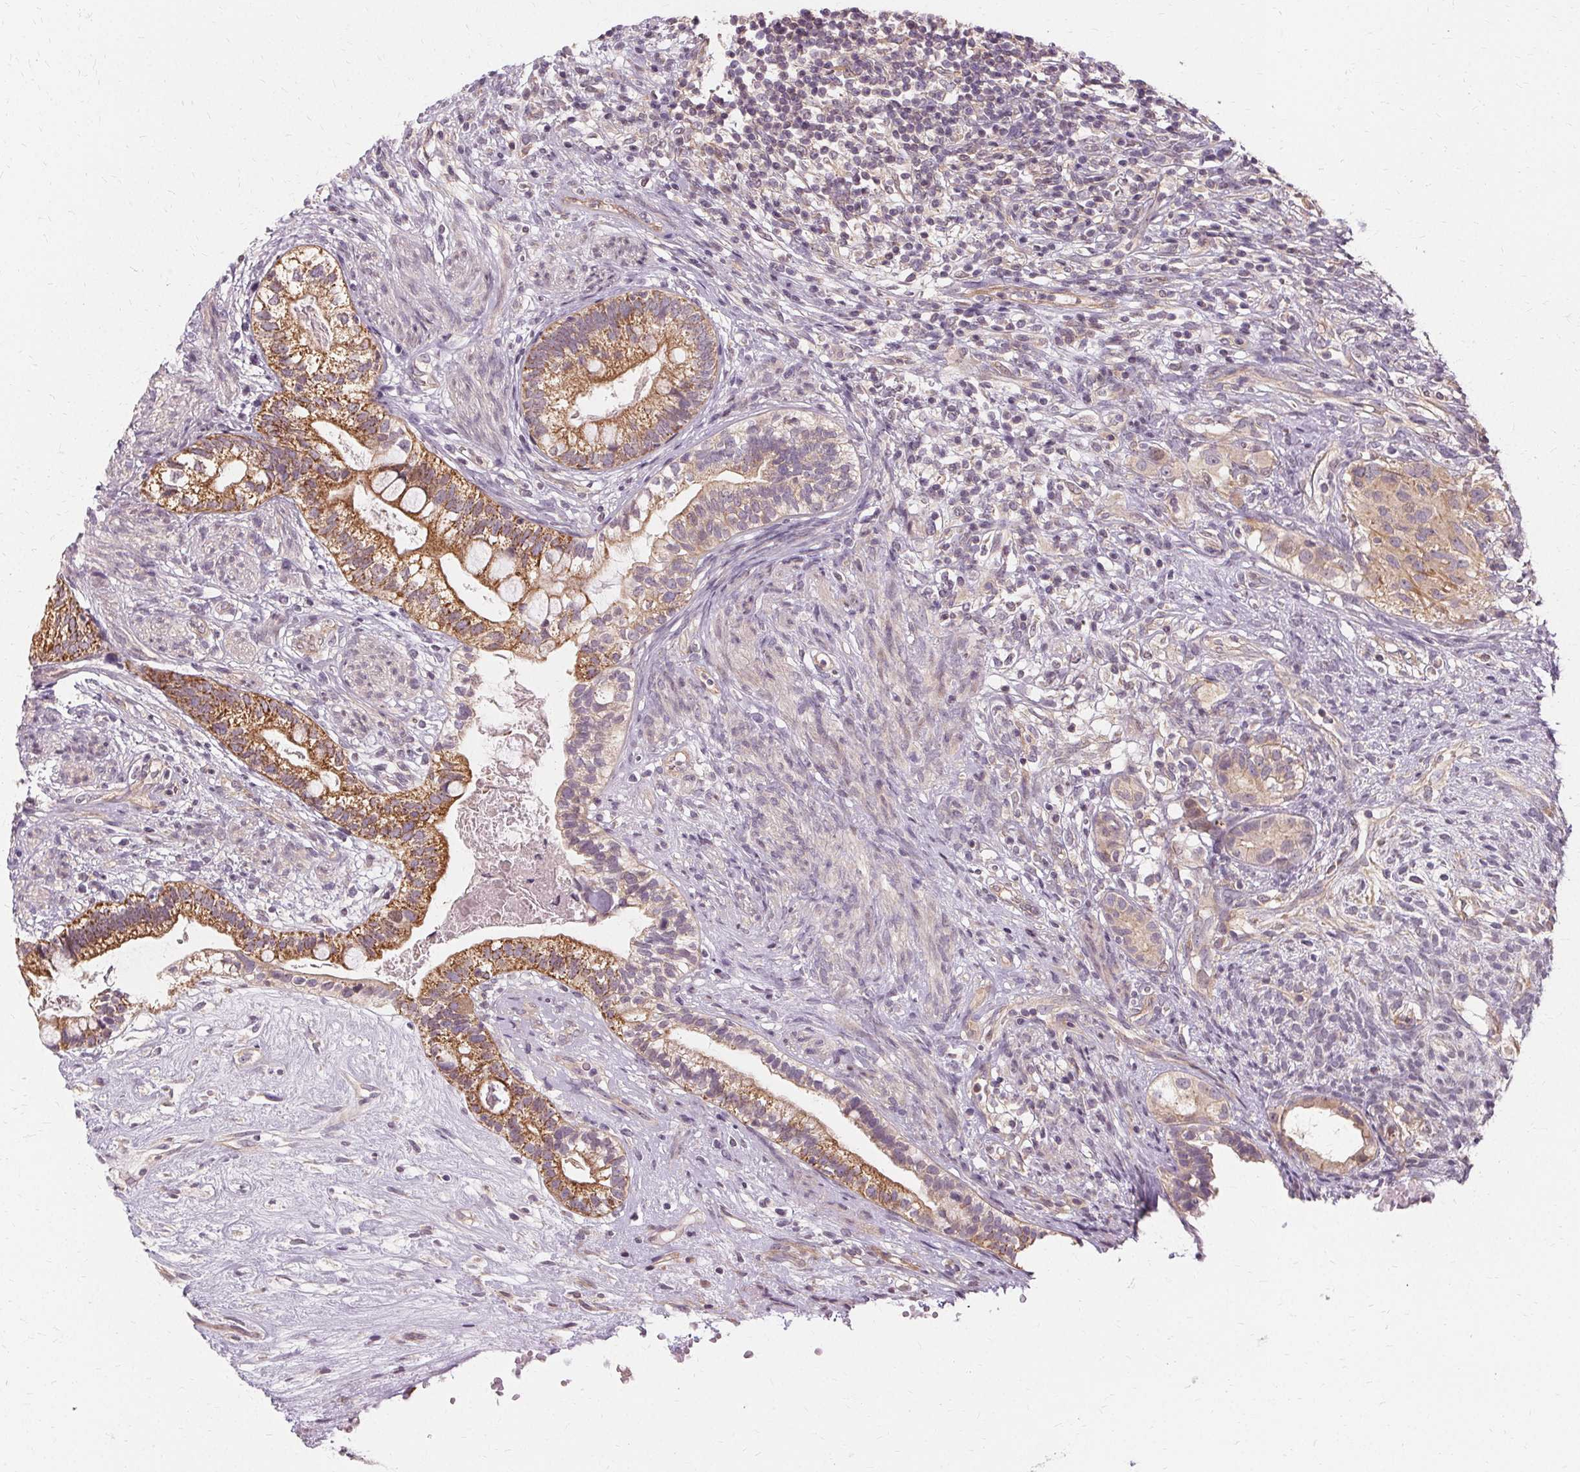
{"staining": {"intensity": "moderate", "quantity": ">75%", "location": "cytoplasmic/membranous"}, "tissue": "testis cancer", "cell_type": "Tumor cells", "image_type": "cancer", "snomed": [{"axis": "morphology", "description": "Seminoma, NOS"}, {"axis": "morphology", "description": "Carcinoma, Embryonal, NOS"}, {"axis": "topography", "description": "Testis"}], "caption": "Immunohistochemistry (IHC) micrograph of human testis cancer (seminoma) stained for a protein (brown), which exhibits medium levels of moderate cytoplasmic/membranous staining in about >75% of tumor cells.", "gene": "USP8", "patient": {"sex": "male", "age": 41}}